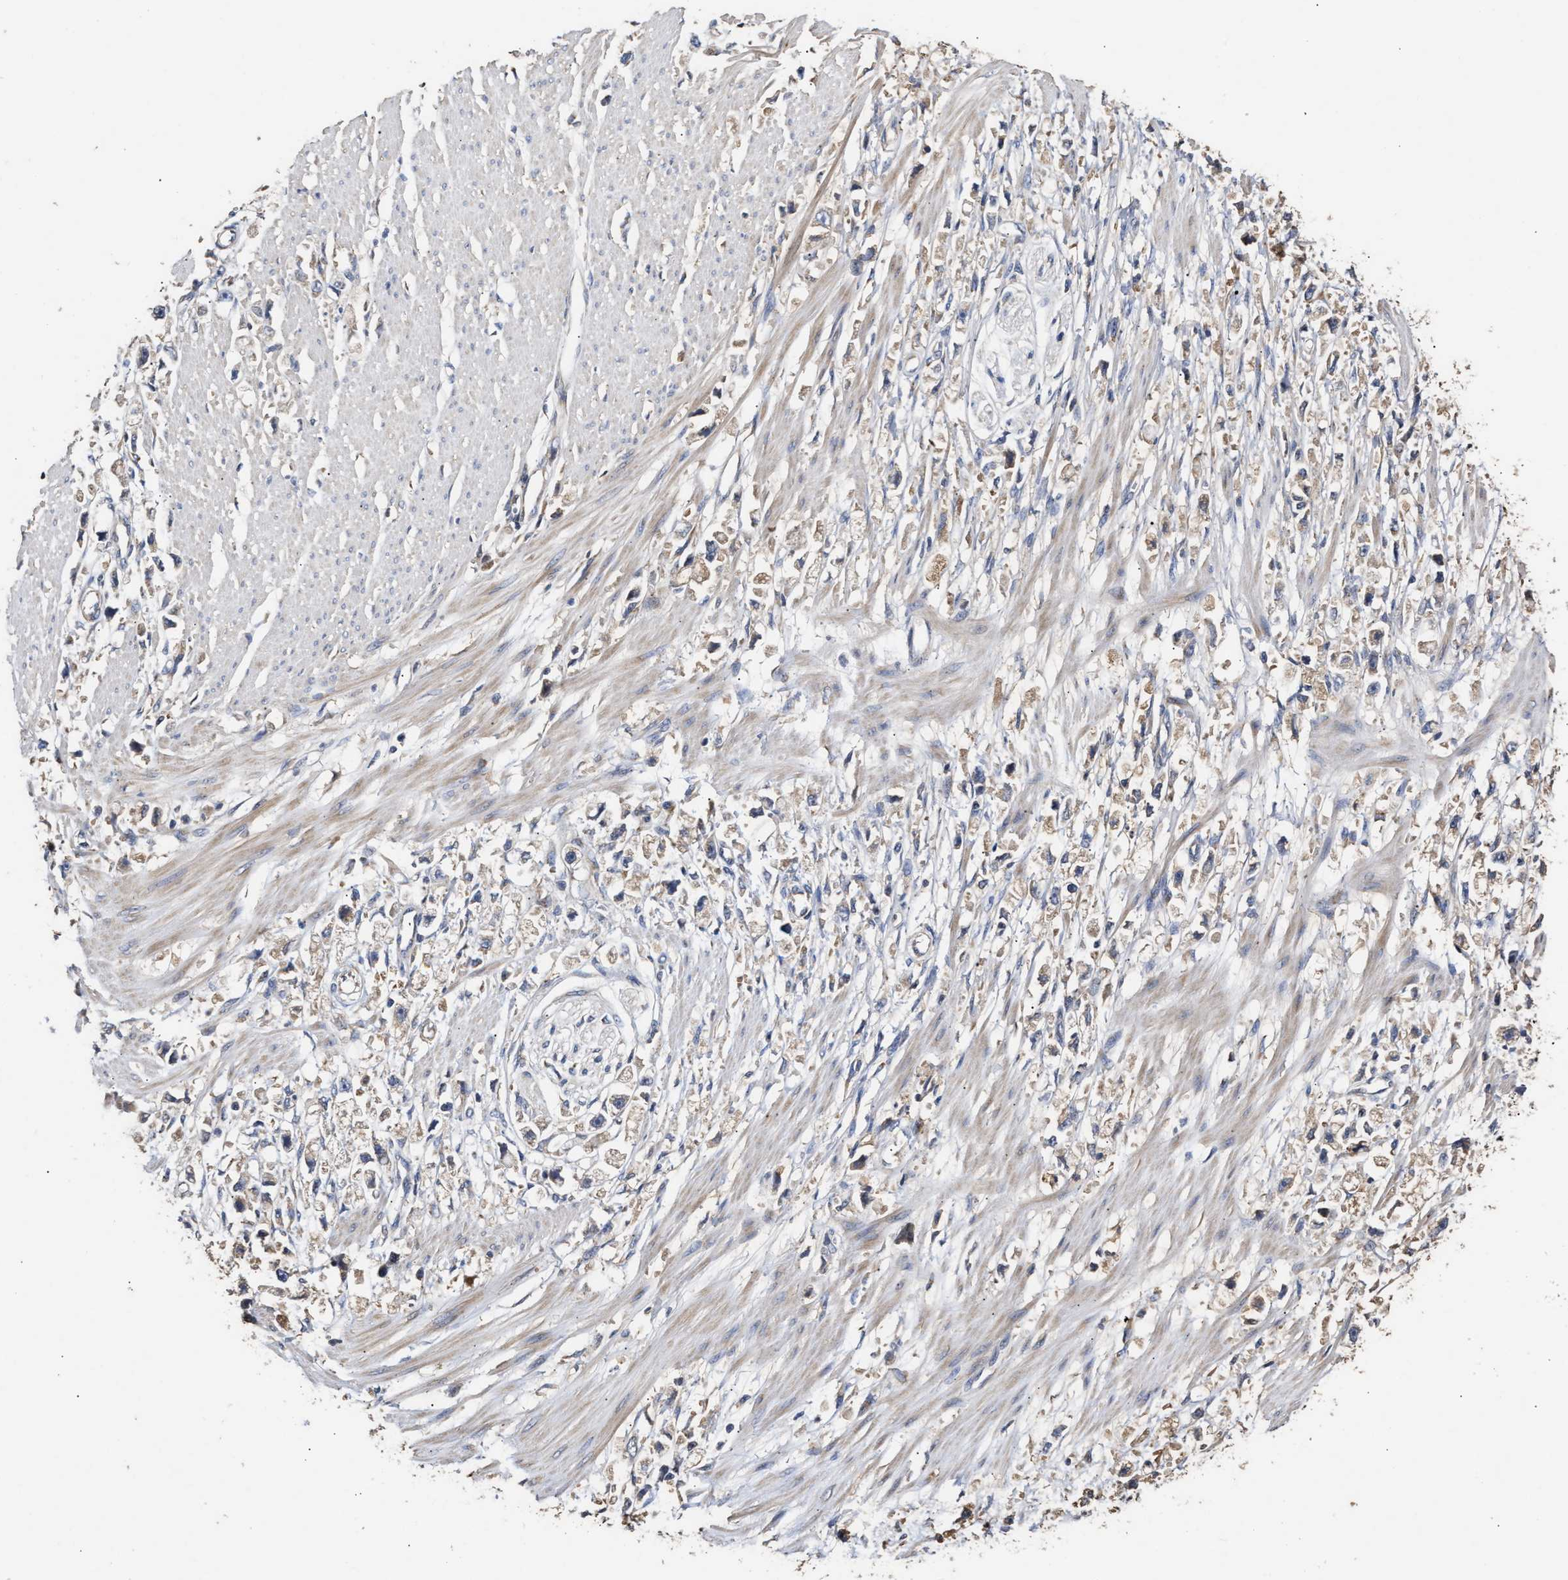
{"staining": {"intensity": "weak", "quantity": "<25%", "location": "cytoplasmic/membranous"}, "tissue": "stomach cancer", "cell_type": "Tumor cells", "image_type": "cancer", "snomed": [{"axis": "morphology", "description": "Adenocarcinoma, NOS"}, {"axis": "topography", "description": "Stomach"}], "caption": "Adenocarcinoma (stomach) stained for a protein using immunohistochemistry shows no staining tumor cells.", "gene": "GOSR1", "patient": {"sex": "female", "age": 59}}